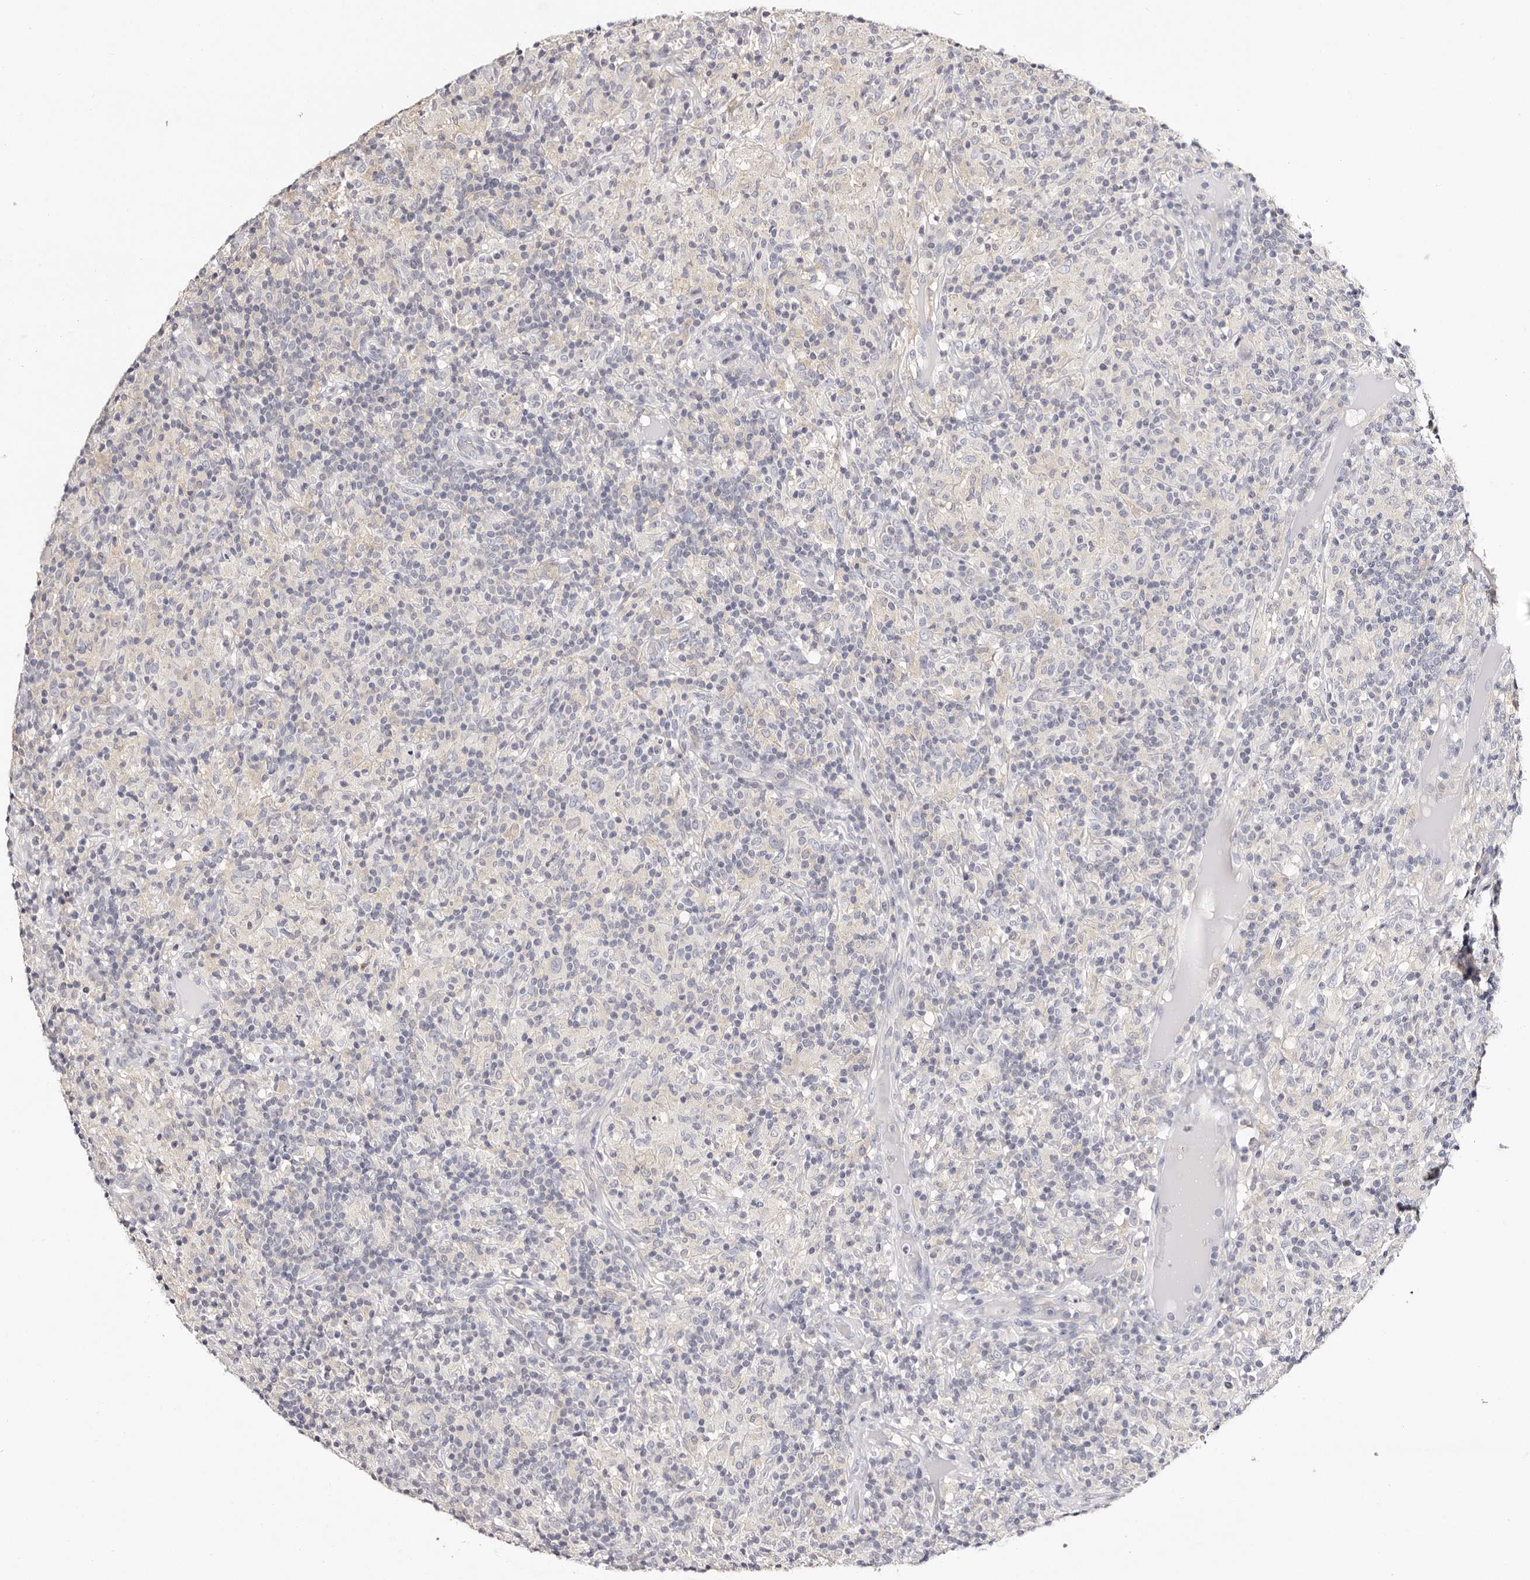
{"staining": {"intensity": "negative", "quantity": "none", "location": "none"}, "tissue": "lymphoma", "cell_type": "Tumor cells", "image_type": "cancer", "snomed": [{"axis": "morphology", "description": "Hodgkin's disease, NOS"}, {"axis": "topography", "description": "Lymph node"}], "caption": "IHC micrograph of neoplastic tissue: human Hodgkin's disease stained with DAB exhibits no significant protein staining in tumor cells. (IHC, brightfield microscopy, high magnification).", "gene": "ROM1", "patient": {"sex": "male", "age": 70}}